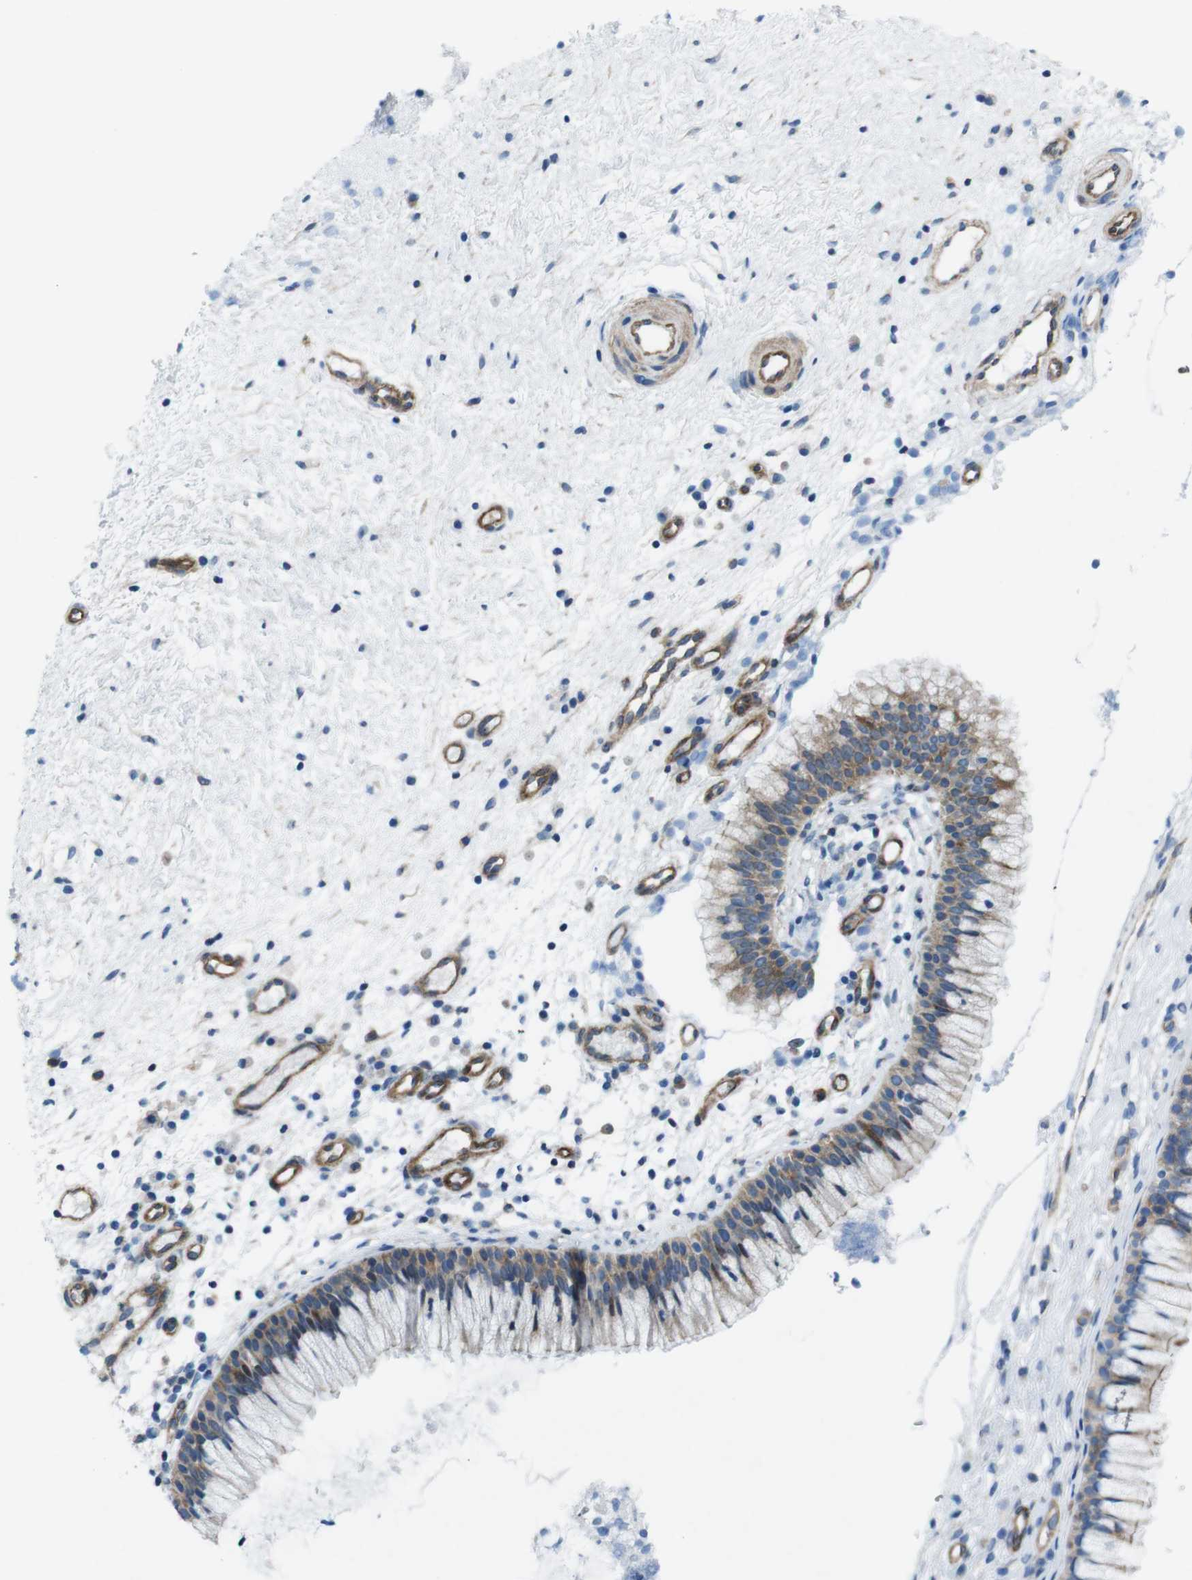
{"staining": {"intensity": "weak", "quantity": ">75%", "location": "cytoplasmic/membranous"}, "tissue": "nasopharynx", "cell_type": "Respiratory epithelial cells", "image_type": "normal", "snomed": [{"axis": "morphology", "description": "Normal tissue, NOS"}, {"axis": "topography", "description": "Nasopharynx"}], "caption": "Normal nasopharynx exhibits weak cytoplasmic/membranous staining in approximately >75% of respiratory epithelial cells.", "gene": "DIAPH2", "patient": {"sex": "male", "age": 21}}